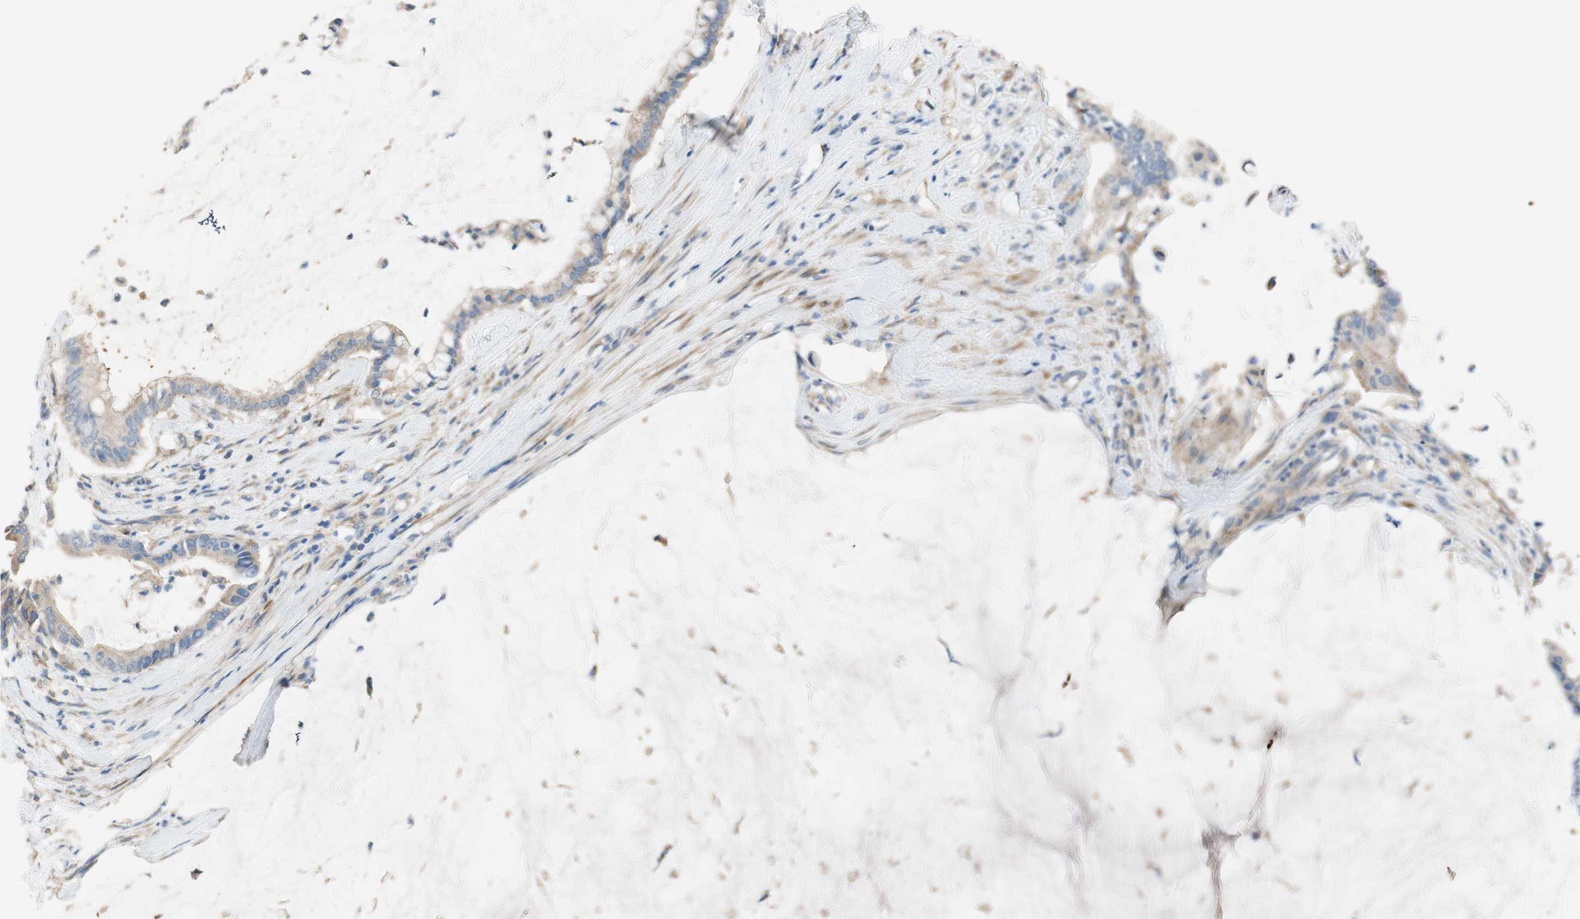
{"staining": {"intensity": "weak", "quantity": ">75%", "location": "cytoplasmic/membranous"}, "tissue": "pancreatic cancer", "cell_type": "Tumor cells", "image_type": "cancer", "snomed": [{"axis": "morphology", "description": "Adenocarcinoma, NOS"}, {"axis": "topography", "description": "Pancreas"}], "caption": "About >75% of tumor cells in human pancreatic cancer reveal weak cytoplasmic/membranous protein staining as visualized by brown immunohistochemical staining.", "gene": "DKK3", "patient": {"sex": "male", "age": 41}}